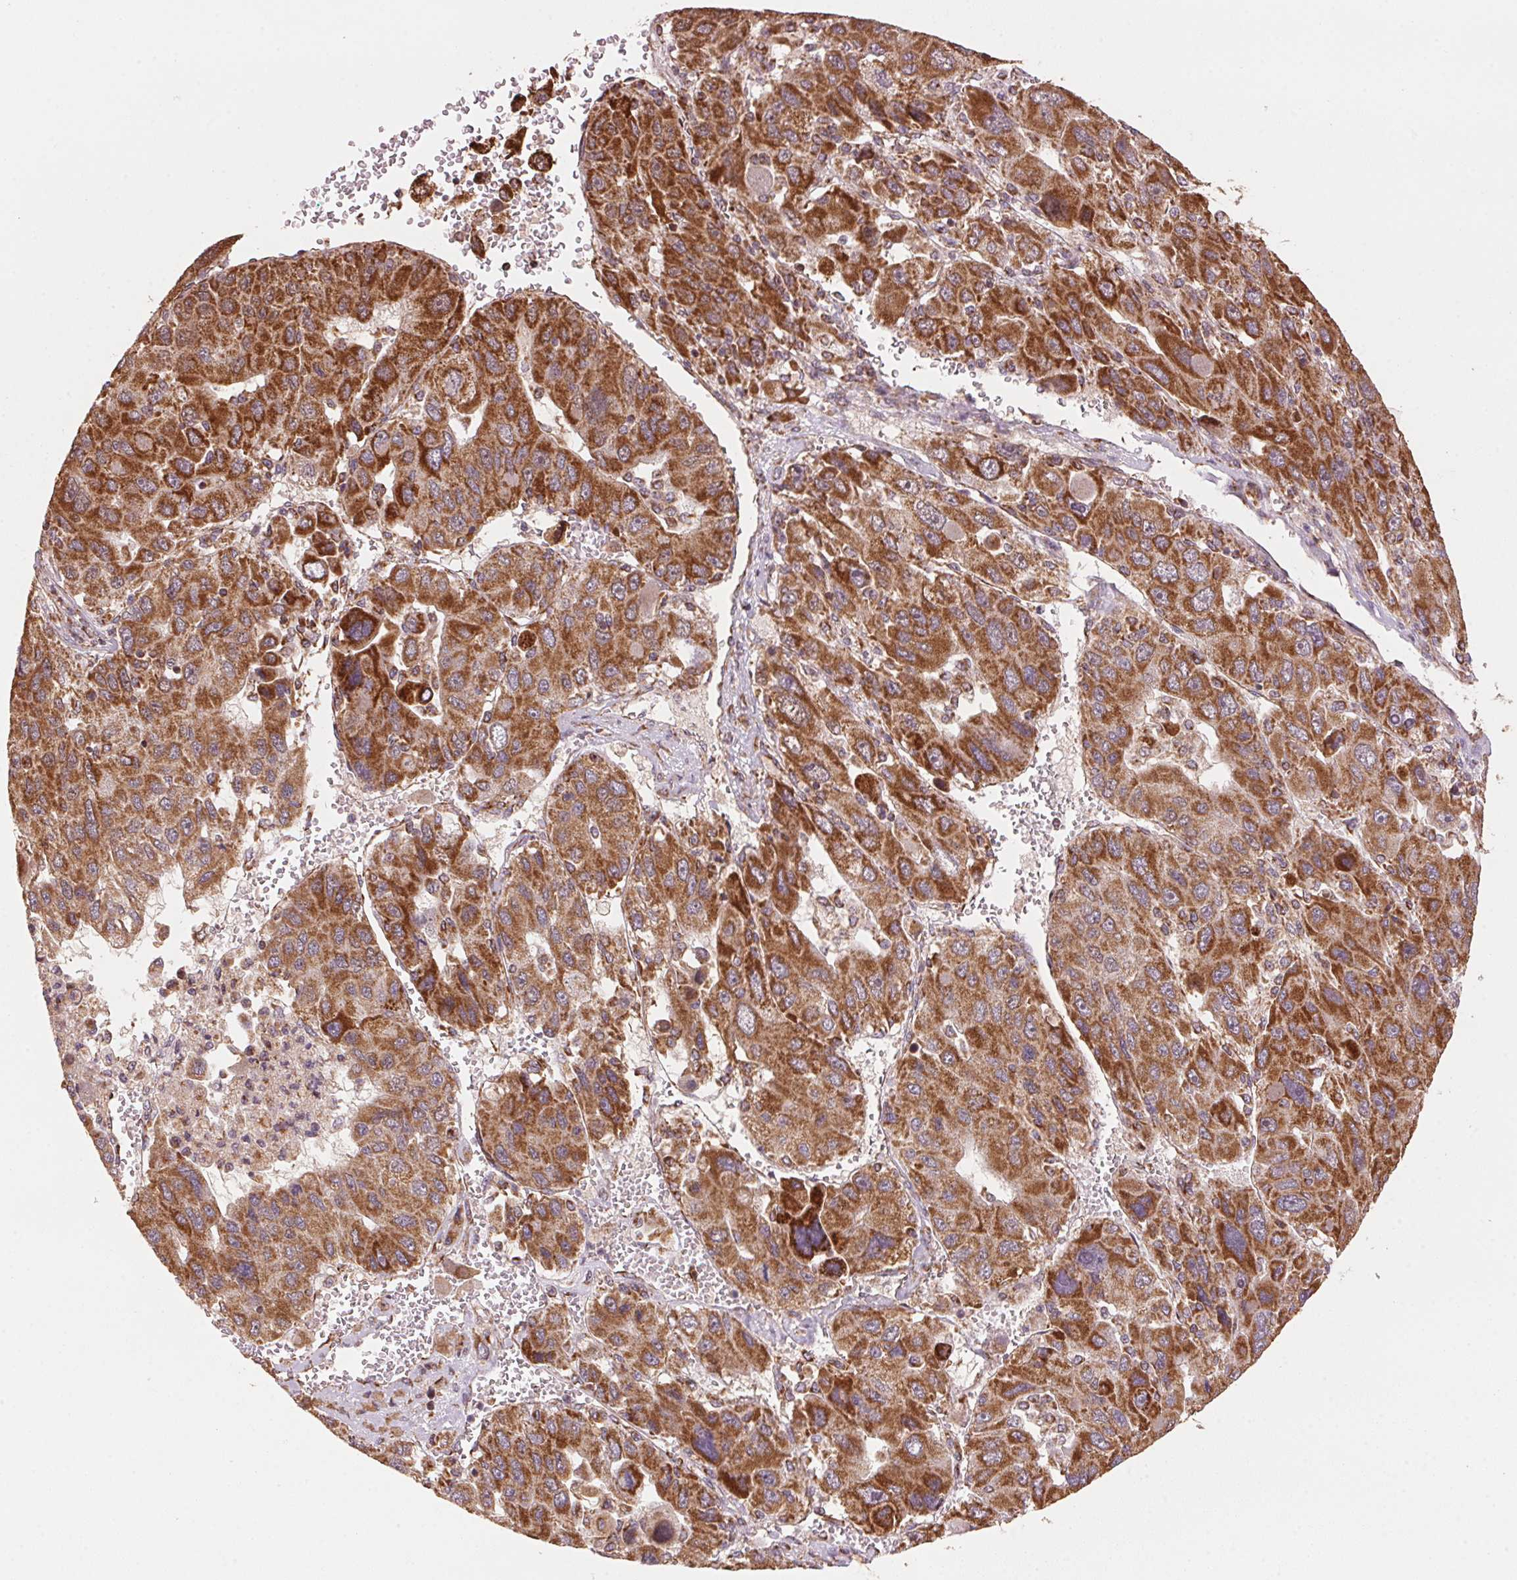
{"staining": {"intensity": "strong", "quantity": ">75%", "location": "cytoplasmic/membranous"}, "tissue": "liver cancer", "cell_type": "Tumor cells", "image_type": "cancer", "snomed": [{"axis": "morphology", "description": "Carcinoma, Hepatocellular, NOS"}, {"axis": "topography", "description": "Liver"}], "caption": "Human liver cancer stained for a protein (brown) exhibits strong cytoplasmic/membranous positive positivity in approximately >75% of tumor cells.", "gene": "TOMM70", "patient": {"sex": "female", "age": 41}}